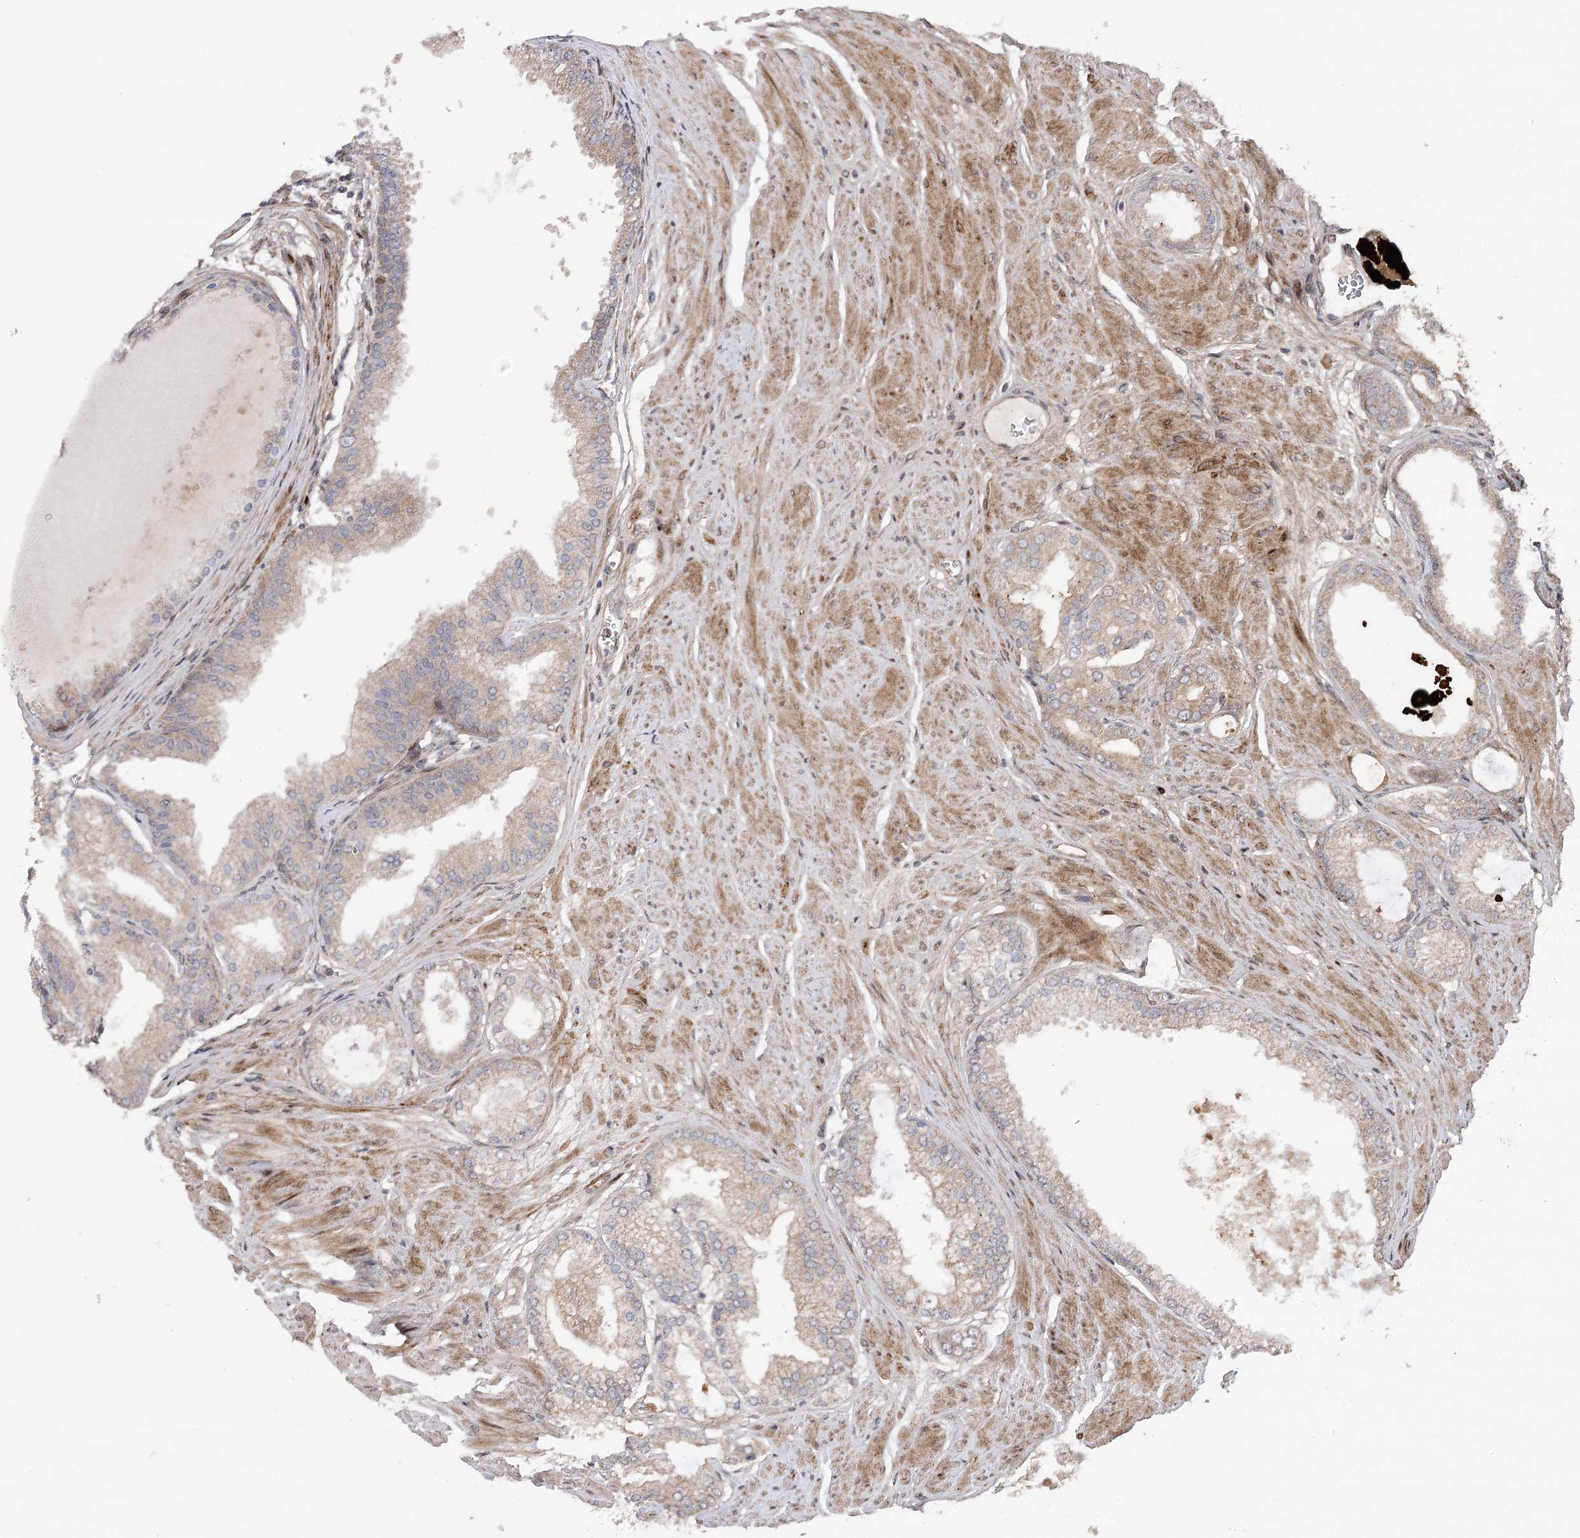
{"staining": {"intensity": "weak", "quantity": ">75%", "location": "cytoplasmic/membranous"}, "tissue": "prostate cancer", "cell_type": "Tumor cells", "image_type": "cancer", "snomed": [{"axis": "morphology", "description": "Adenocarcinoma, High grade"}, {"axis": "topography", "description": "Prostate"}], "caption": "Tumor cells reveal weak cytoplasmic/membranous staining in about >75% of cells in prostate adenocarcinoma (high-grade). The staining was performed using DAB (3,3'-diaminobenzidine) to visualize the protein expression in brown, while the nuclei were stained in blue with hematoxylin (Magnification: 20x).", "gene": "OBSL1", "patient": {"sex": "male", "age": 61}}